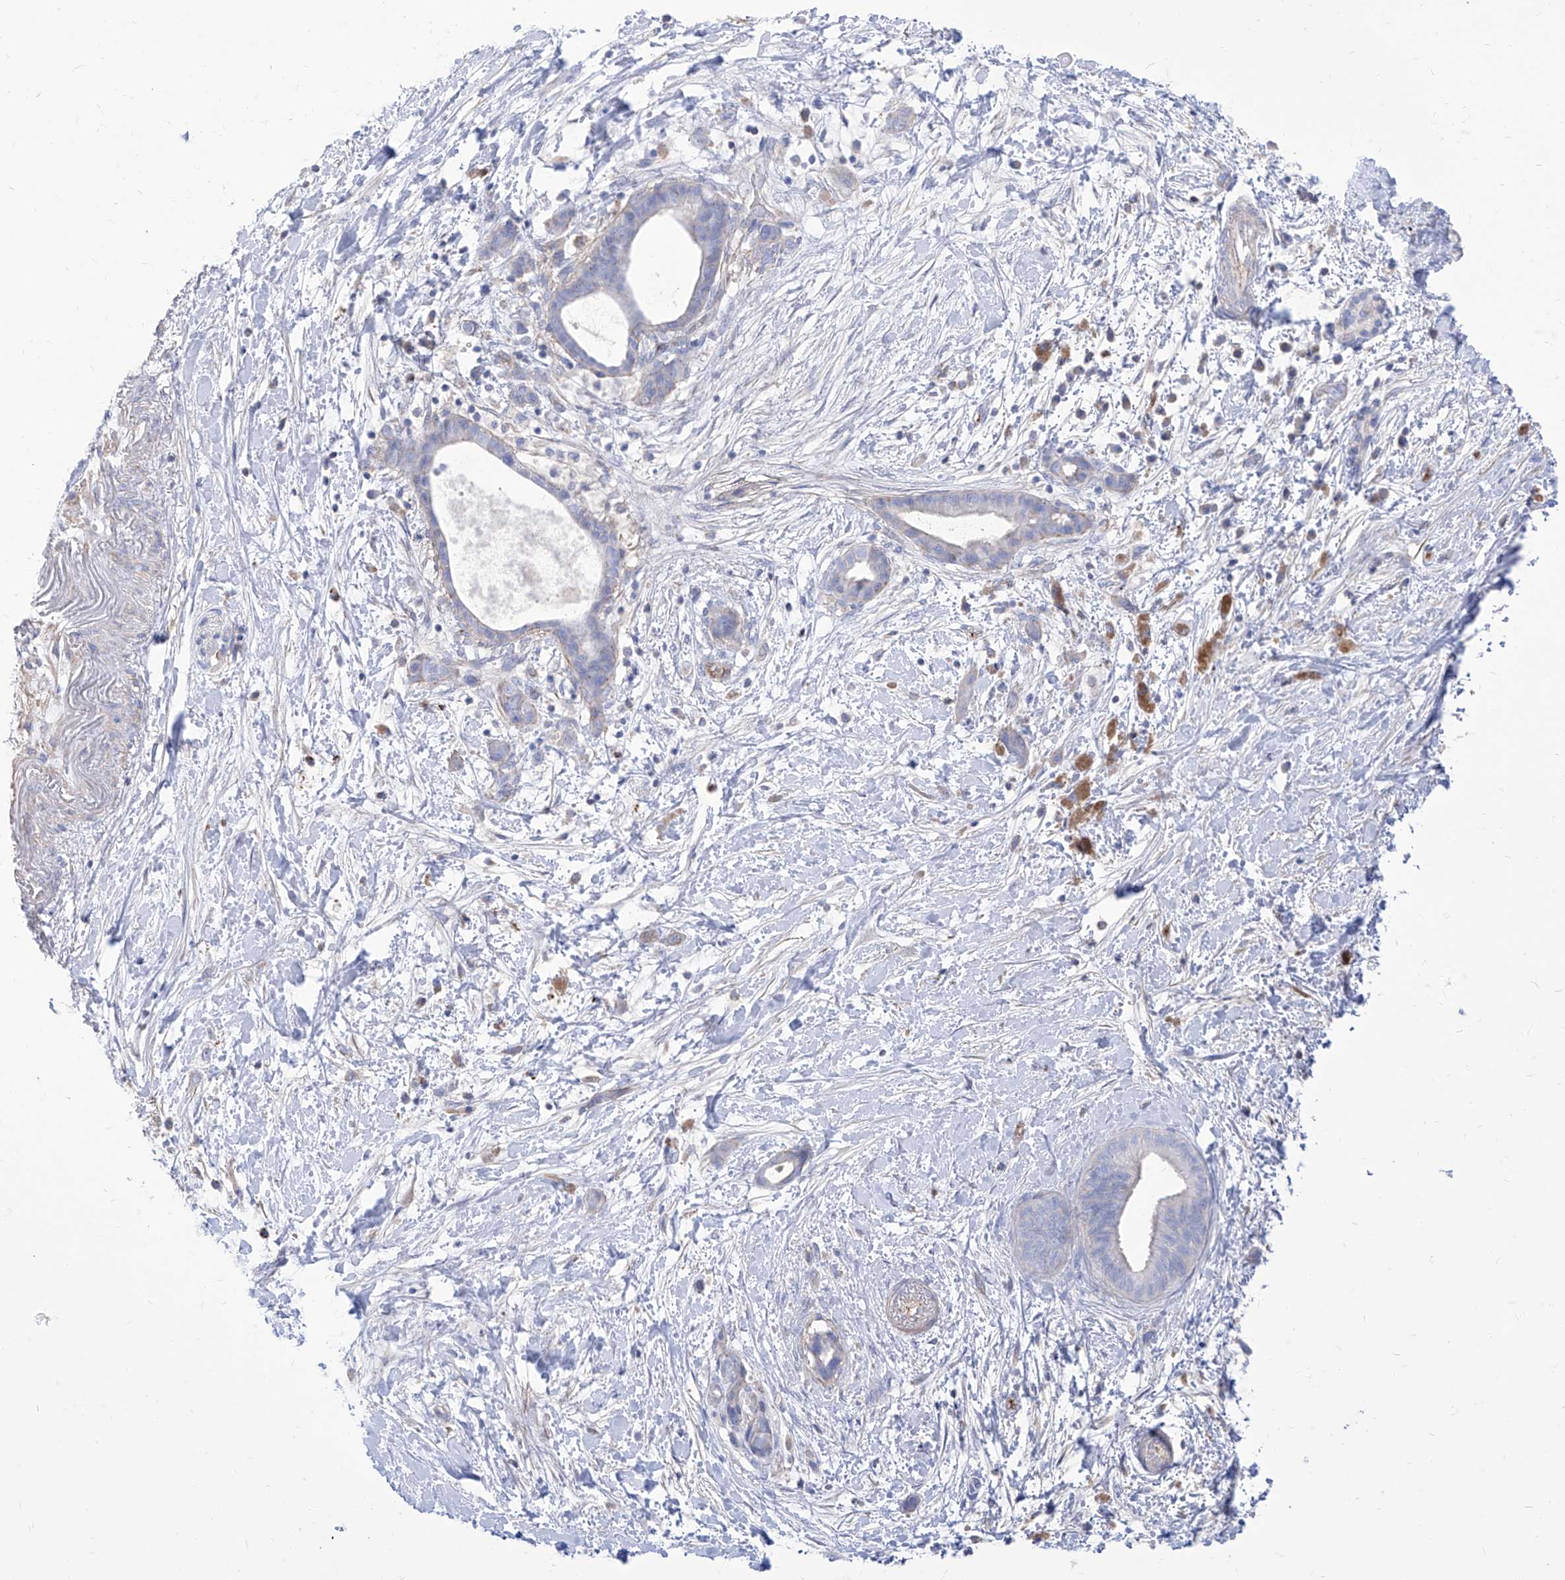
{"staining": {"intensity": "negative", "quantity": "none", "location": "none"}, "tissue": "pancreatic cancer", "cell_type": "Tumor cells", "image_type": "cancer", "snomed": [{"axis": "morphology", "description": "Normal tissue, NOS"}, {"axis": "morphology", "description": "Adenocarcinoma, NOS"}, {"axis": "topography", "description": "Pancreas"}, {"axis": "topography", "description": "Peripheral nerve tissue"}], "caption": "Immunohistochemistry of human adenocarcinoma (pancreatic) demonstrates no expression in tumor cells.", "gene": "C1orf74", "patient": {"sex": "female", "age": 63}}